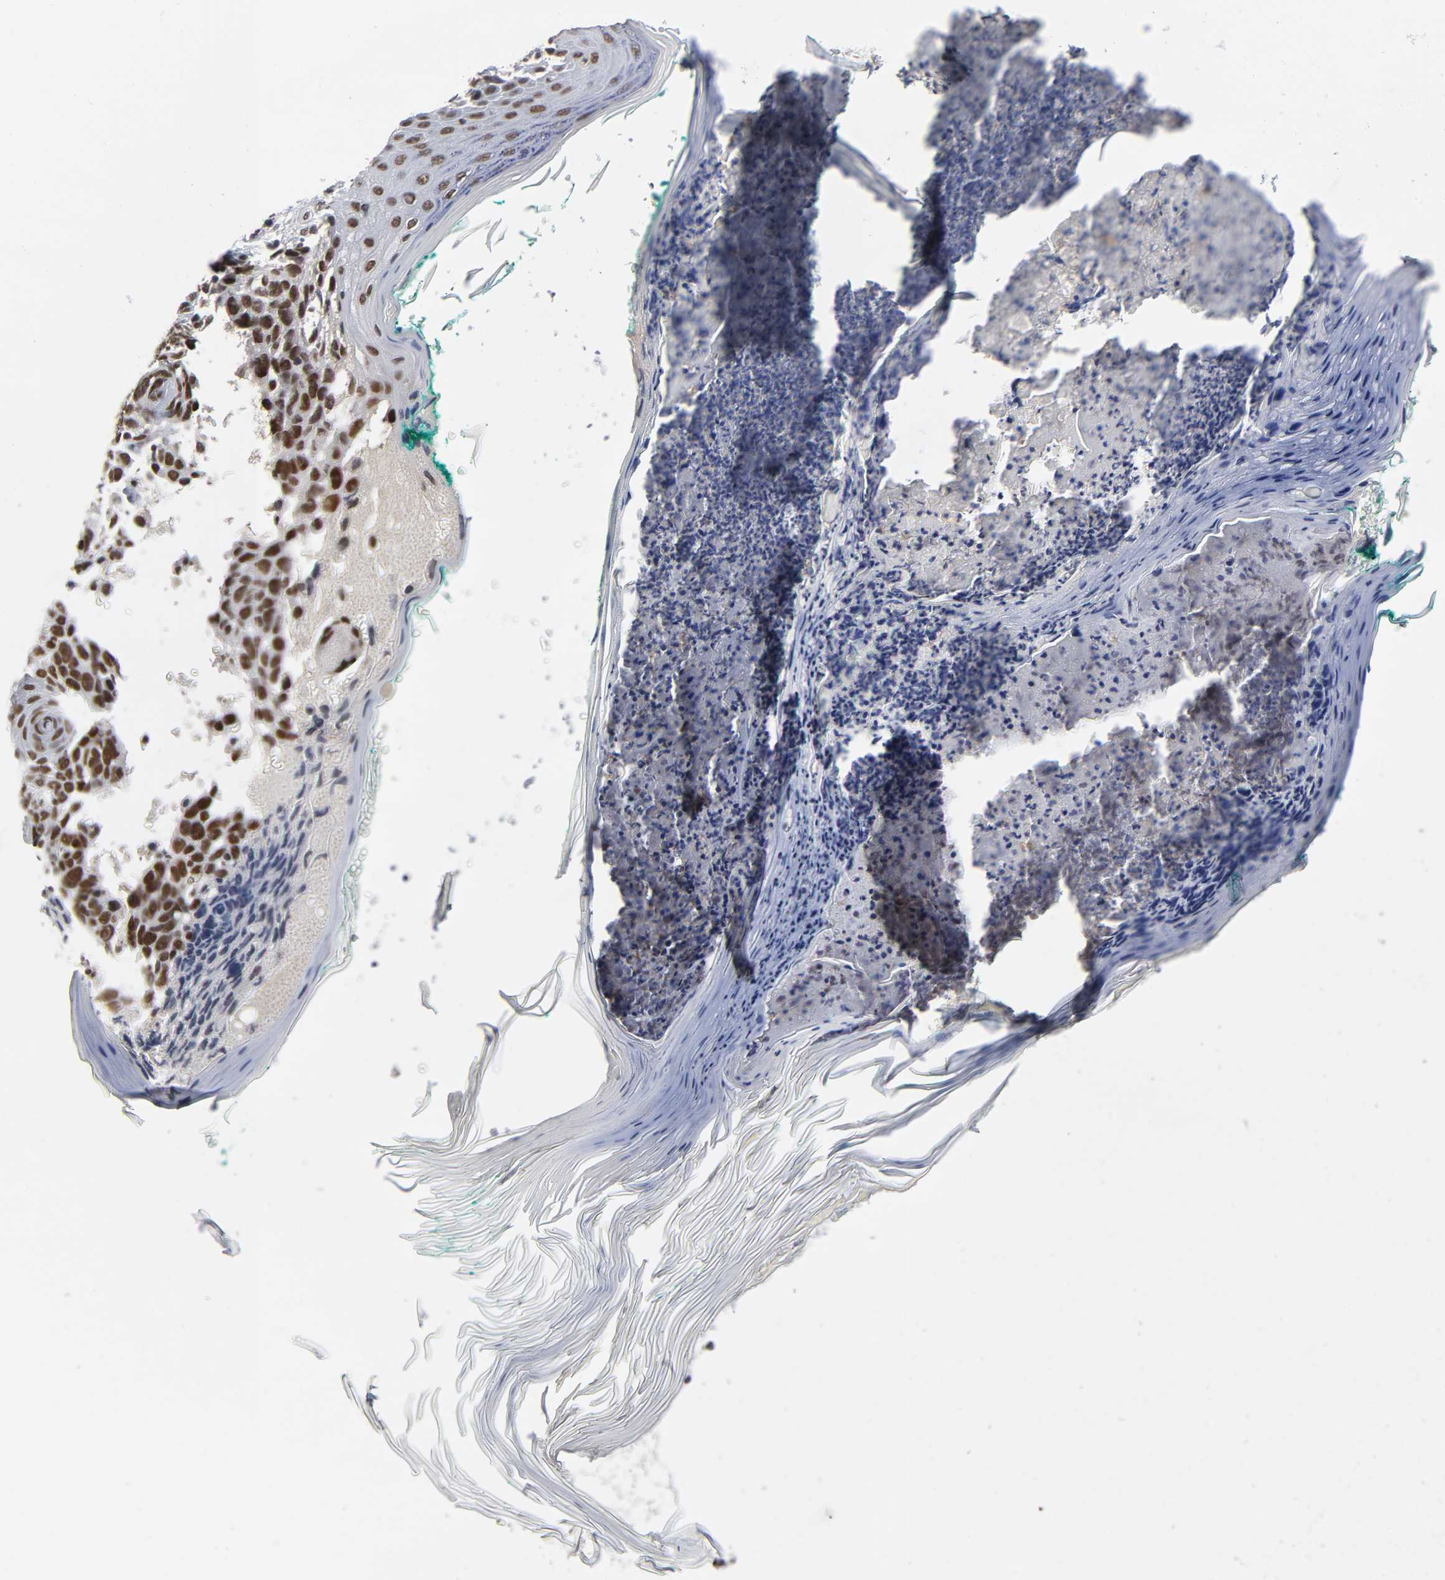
{"staining": {"intensity": "strong", "quantity": ">75%", "location": "nuclear"}, "tissue": "skin cancer", "cell_type": "Tumor cells", "image_type": "cancer", "snomed": [{"axis": "morphology", "description": "Normal tissue, NOS"}, {"axis": "morphology", "description": "Basal cell carcinoma"}, {"axis": "topography", "description": "Skin"}], "caption": "Immunohistochemical staining of human skin basal cell carcinoma displays strong nuclear protein expression in about >75% of tumor cells. The protein is shown in brown color, while the nuclei are stained blue.", "gene": "TRIM33", "patient": {"sex": "male", "age": 77}}